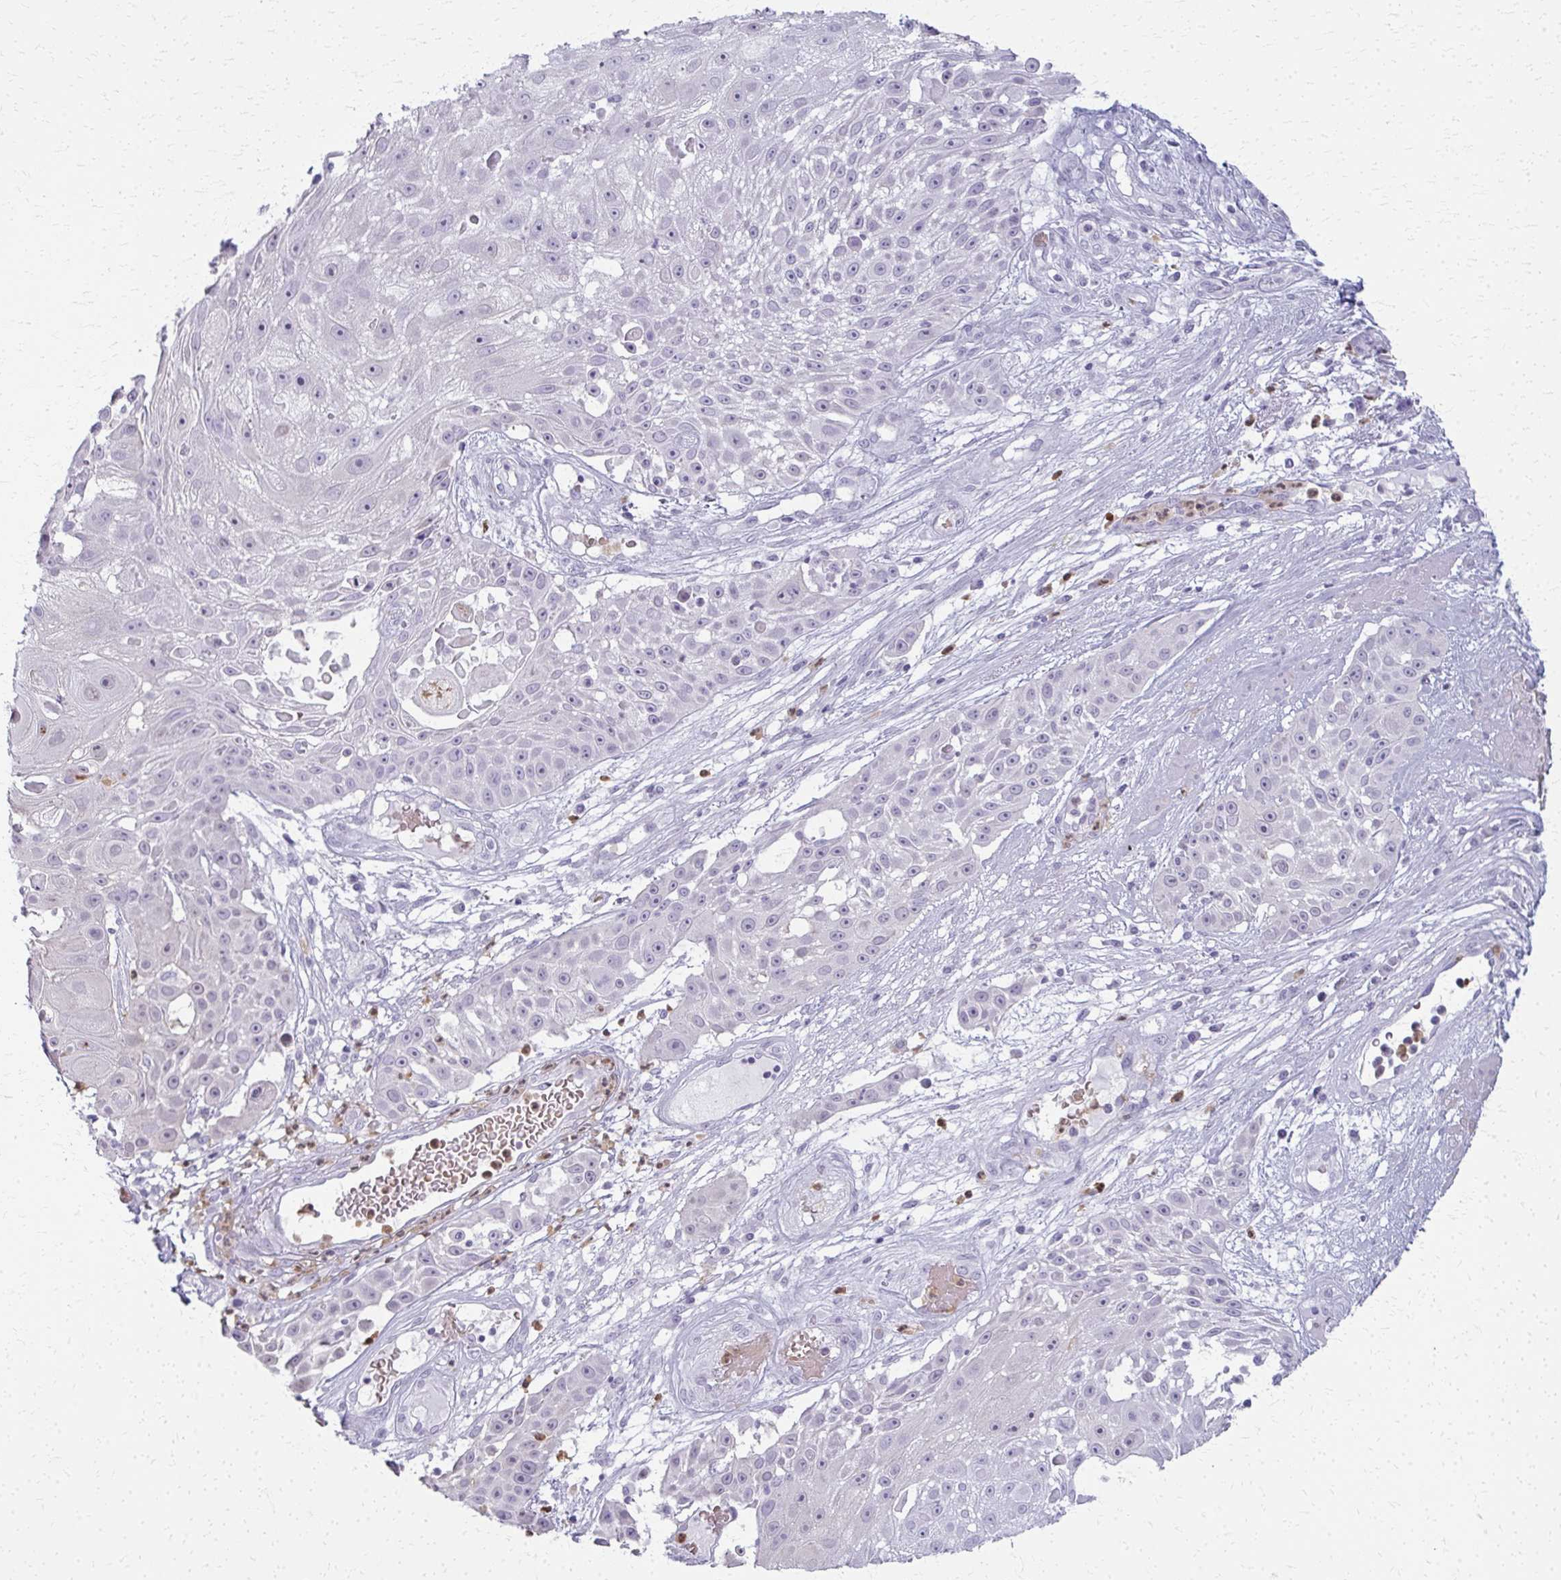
{"staining": {"intensity": "negative", "quantity": "none", "location": "none"}, "tissue": "skin cancer", "cell_type": "Tumor cells", "image_type": "cancer", "snomed": [{"axis": "morphology", "description": "Squamous cell carcinoma, NOS"}, {"axis": "topography", "description": "Skin"}], "caption": "High magnification brightfield microscopy of skin squamous cell carcinoma stained with DAB (brown) and counterstained with hematoxylin (blue): tumor cells show no significant staining.", "gene": "CA3", "patient": {"sex": "female", "age": 86}}